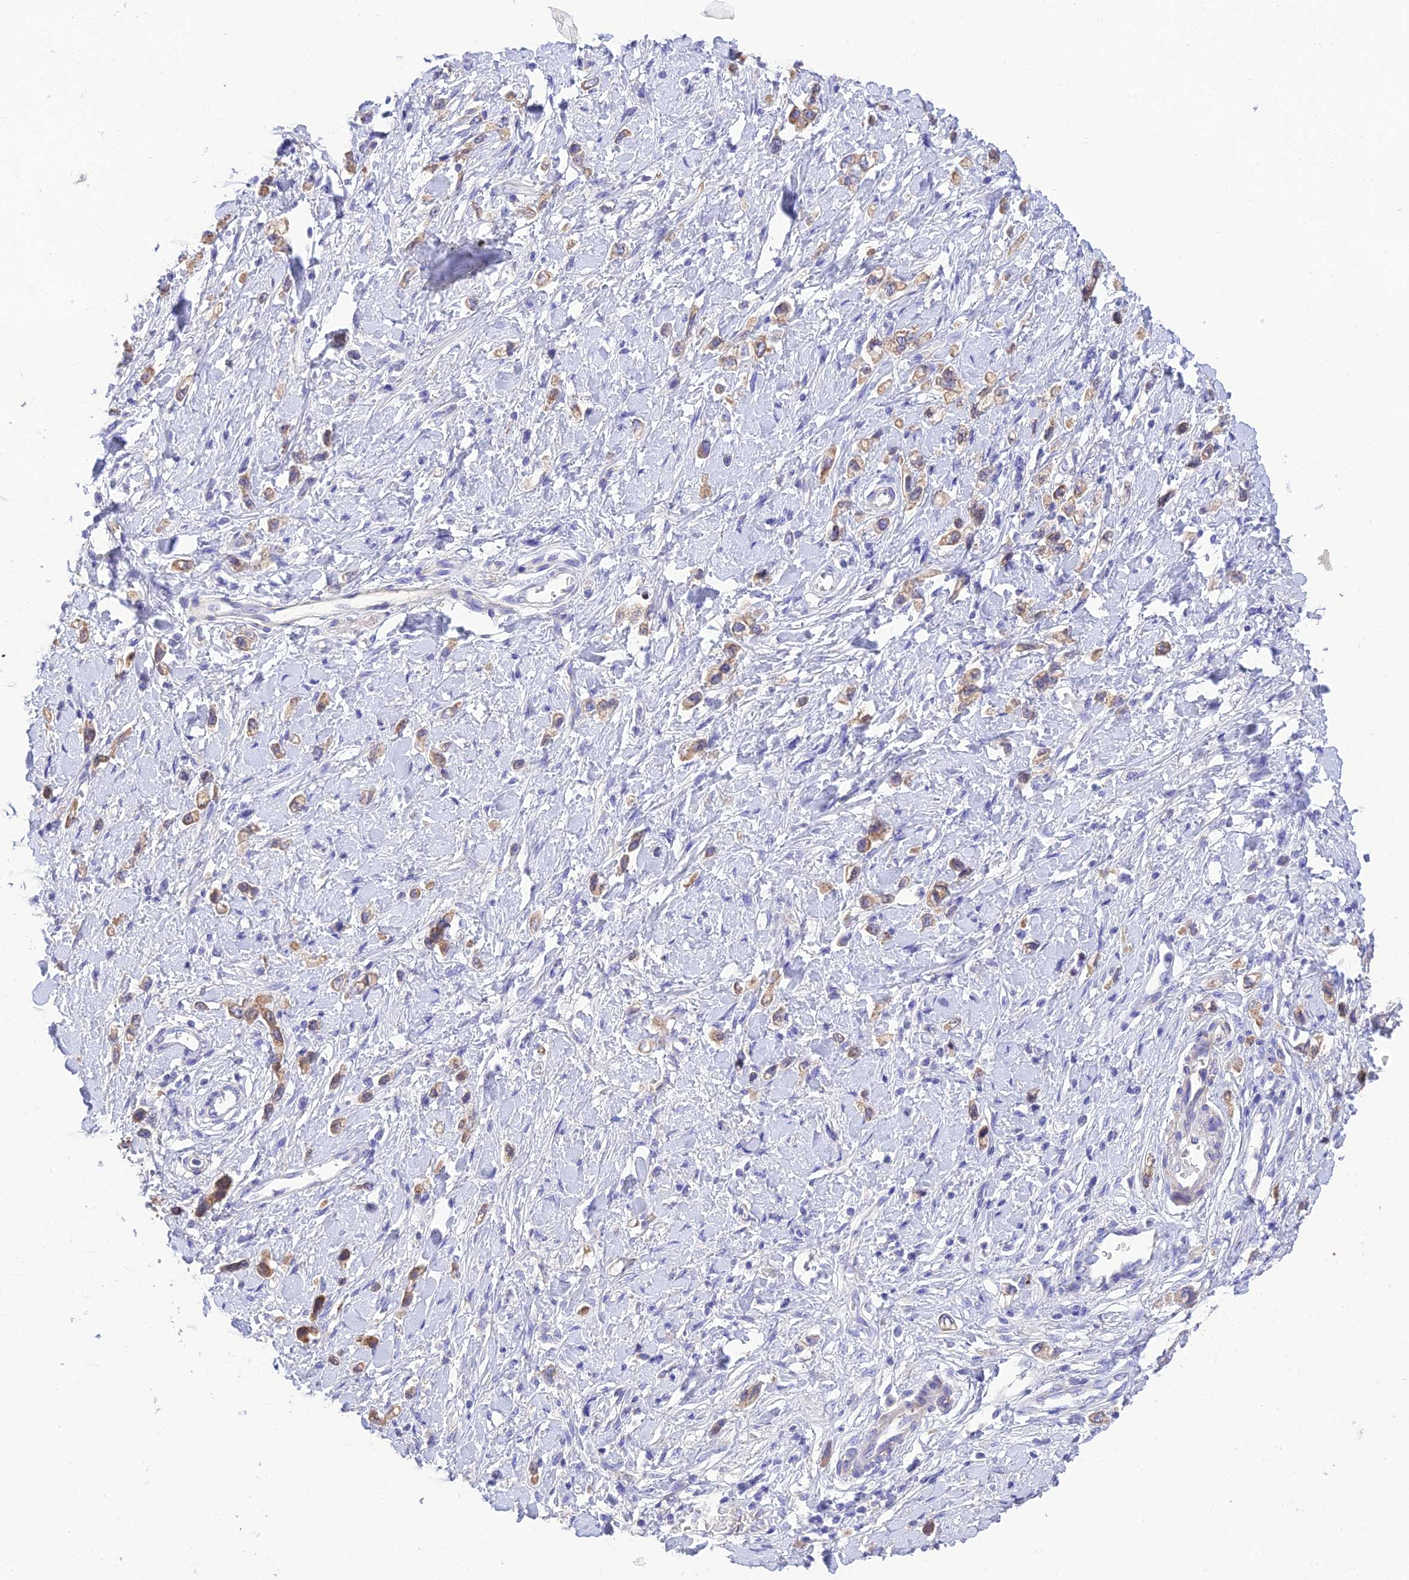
{"staining": {"intensity": "moderate", "quantity": "25%-75%", "location": "cytoplasmic/membranous"}, "tissue": "stomach cancer", "cell_type": "Tumor cells", "image_type": "cancer", "snomed": [{"axis": "morphology", "description": "Adenocarcinoma, NOS"}, {"axis": "topography", "description": "Stomach"}], "caption": "DAB immunohistochemical staining of stomach cancer exhibits moderate cytoplasmic/membranous protein positivity in approximately 25%-75% of tumor cells.", "gene": "HSD17B2", "patient": {"sex": "female", "age": 65}}